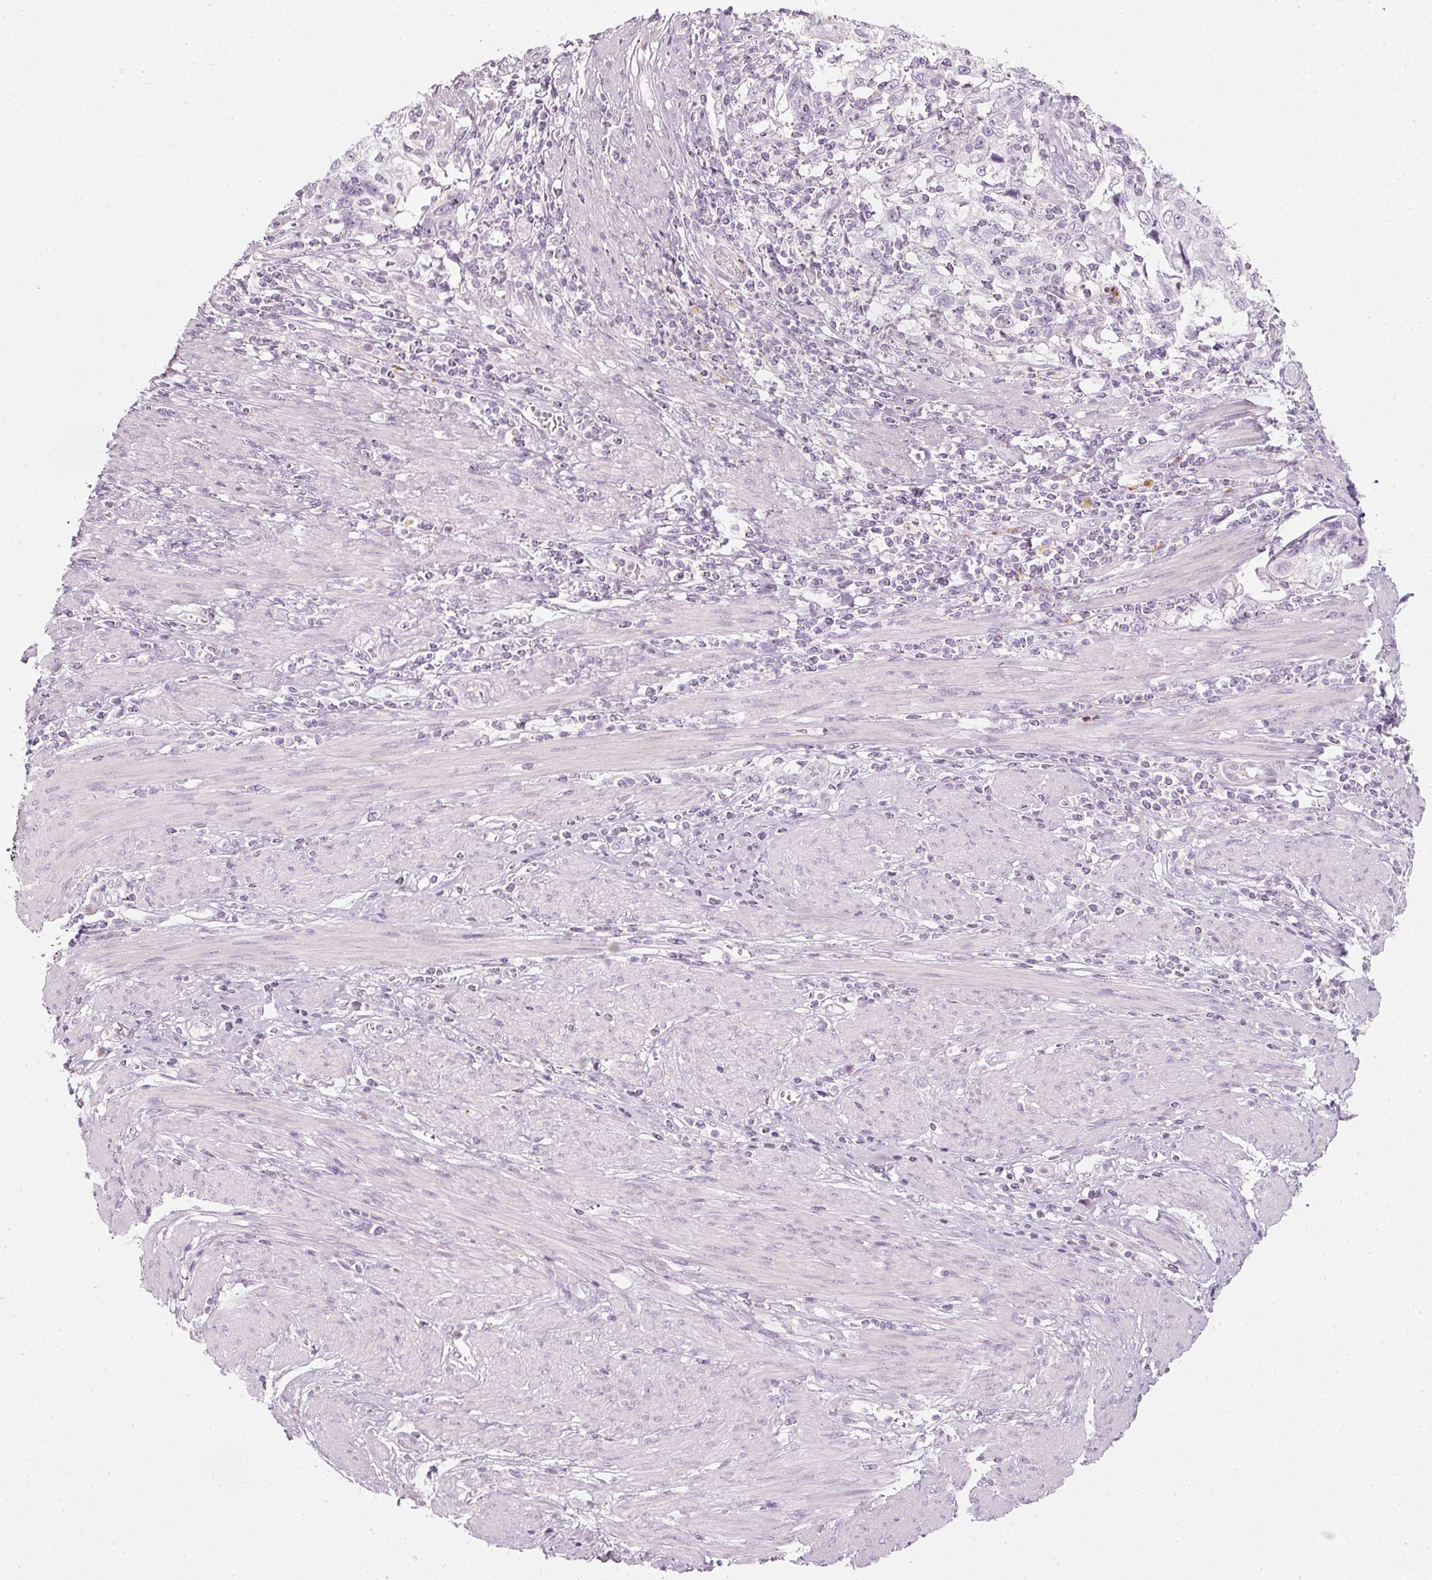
{"staining": {"intensity": "negative", "quantity": "none", "location": "none"}, "tissue": "cervical cancer", "cell_type": "Tumor cells", "image_type": "cancer", "snomed": [{"axis": "morphology", "description": "Squamous cell carcinoma, NOS"}, {"axis": "topography", "description": "Cervix"}], "caption": "An image of cervical cancer (squamous cell carcinoma) stained for a protein exhibits no brown staining in tumor cells. Brightfield microscopy of IHC stained with DAB (brown) and hematoxylin (blue), captured at high magnification.", "gene": "LECT2", "patient": {"sex": "female", "age": 70}}